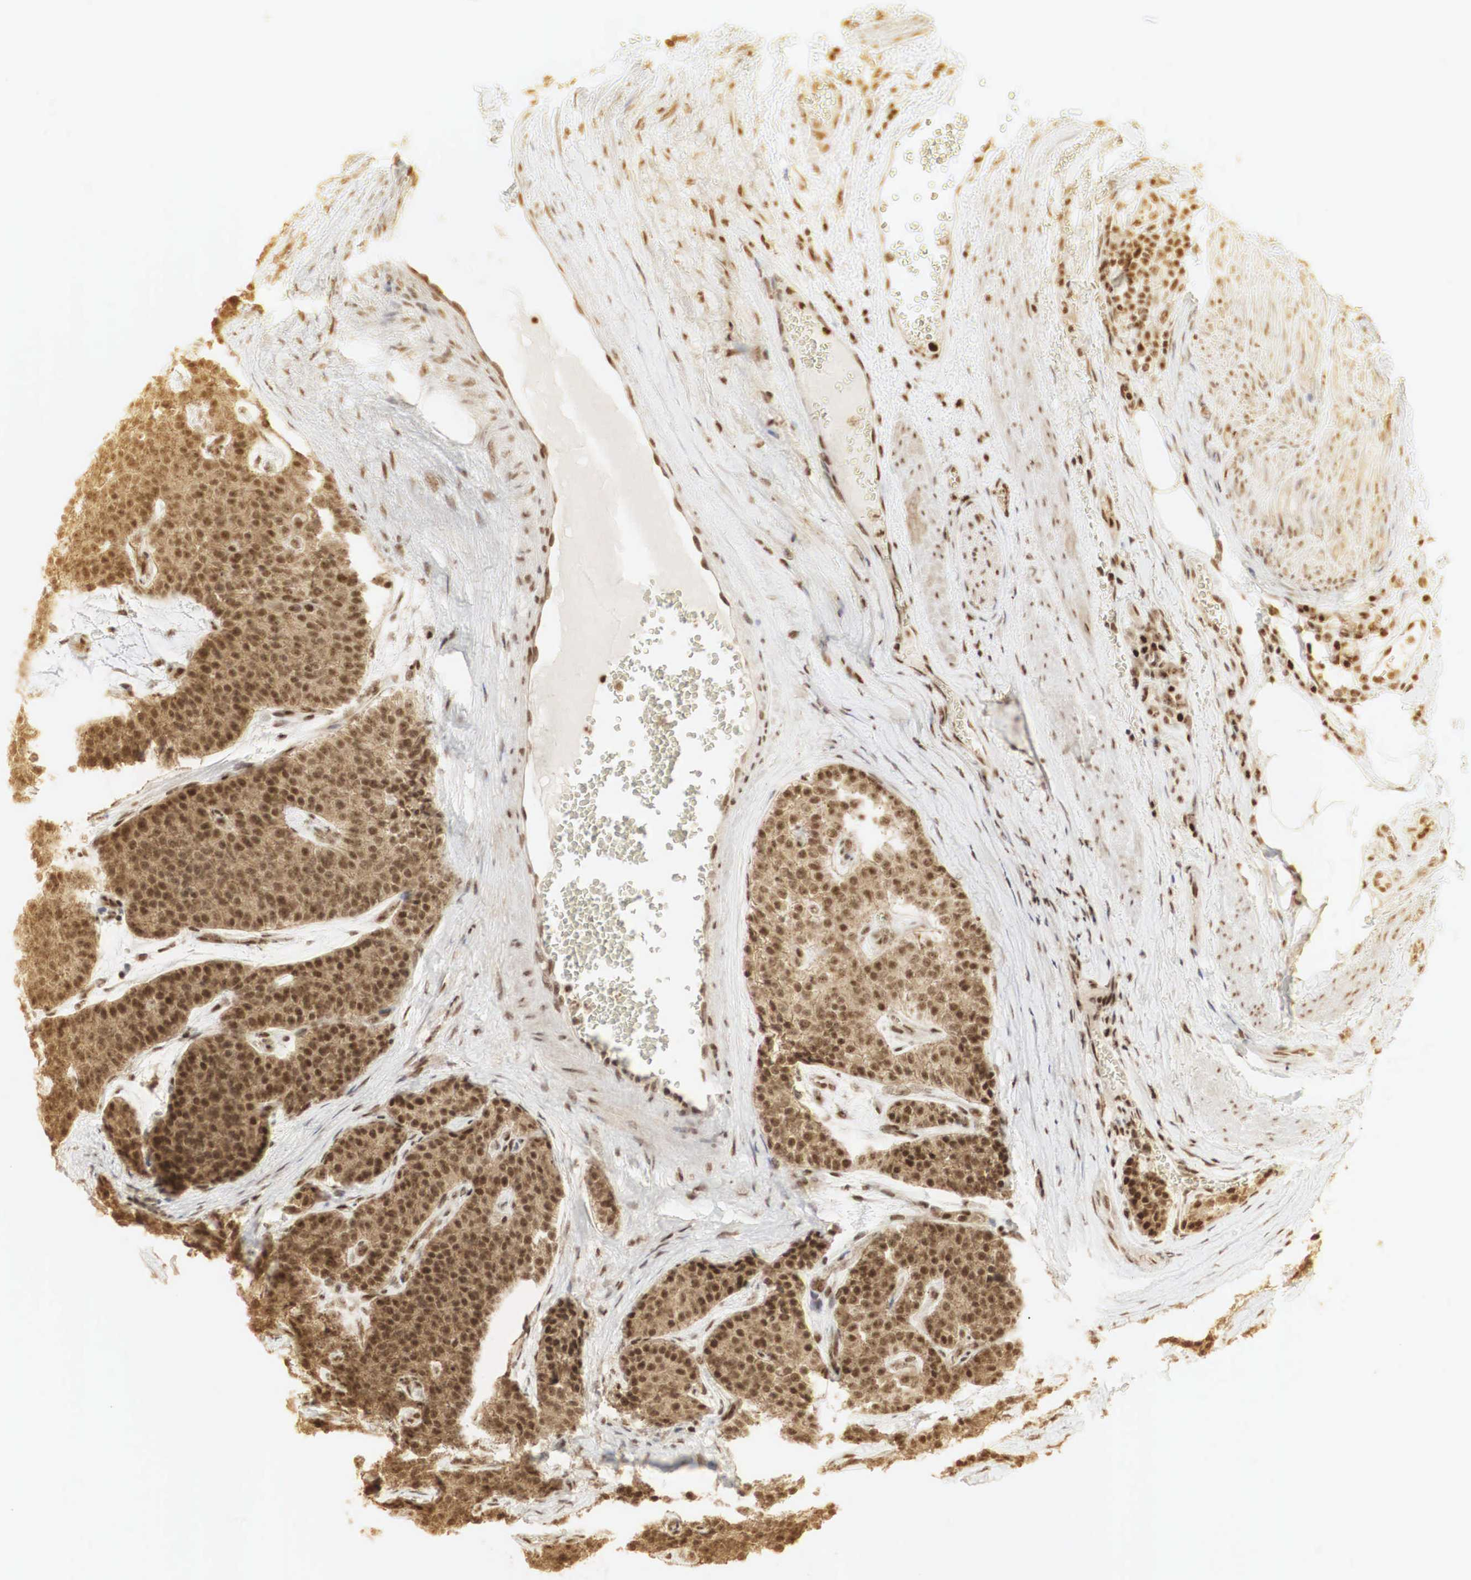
{"staining": {"intensity": "moderate", "quantity": ">75%", "location": "cytoplasmic/membranous,nuclear"}, "tissue": "carcinoid", "cell_type": "Tumor cells", "image_type": "cancer", "snomed": [{"axis": "morphology", "description": "Carcinoid, malignant, NOS"}, {"axis": "topography", "description": "Stomach"}], "caption": "A photomicrograph showing moderate cytoplasmic/membranous and nuclear expression in approximately >75% of tumor cells in carcinoid (malignant), as visualized by brown immunohistochemical staining.", "gene": "RNF113A", "patient": {"sex": "female", "age": 76}}